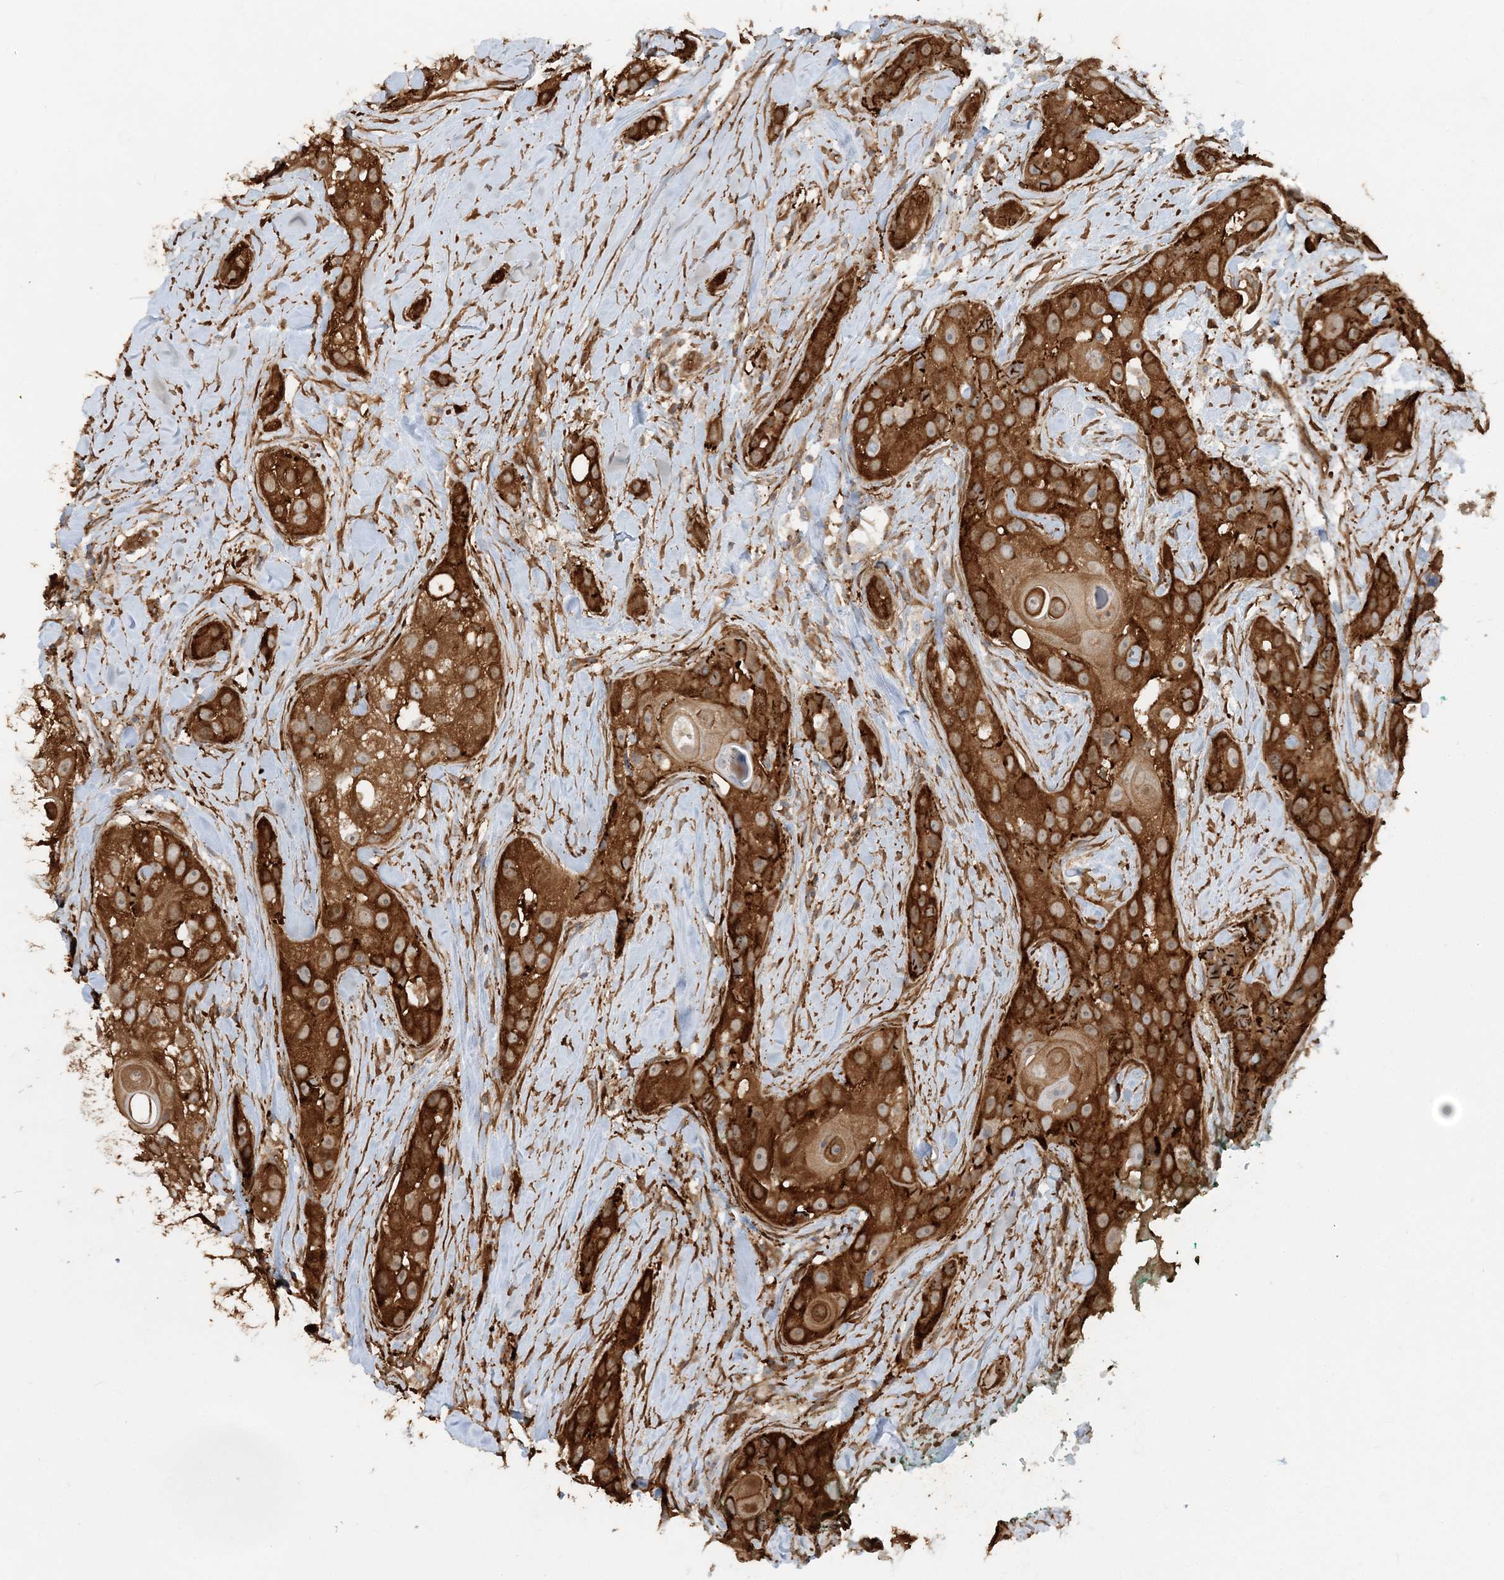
{"staining": {"intensity": "strong", "quantity": ">75%", "location": "cytoplasmic/membranous"}, "tissue": "head and neck cancer", "cell_type": "Tumor cells", "image_type": "cancer", "snomed": [{"axis": "morphology", "description": "Normal tissue, NOS"}, {"axis": "morphology", "description": "Squamous cell carcinoma, NOS"}, {"axis": "topography", "description": "Skeletal muscle"}, {"axis": "topography", "description": "Head-Neck"}], "caption": "Immunohistochemical staining of human head and neck cancer (squamous cell carcinoma) demonstrates high levels of strong cytoplasmic/membranous expression in about >75% of tumor cells.", "gene": "DSTN", "patient": {"sex": "male", "age": 51}}